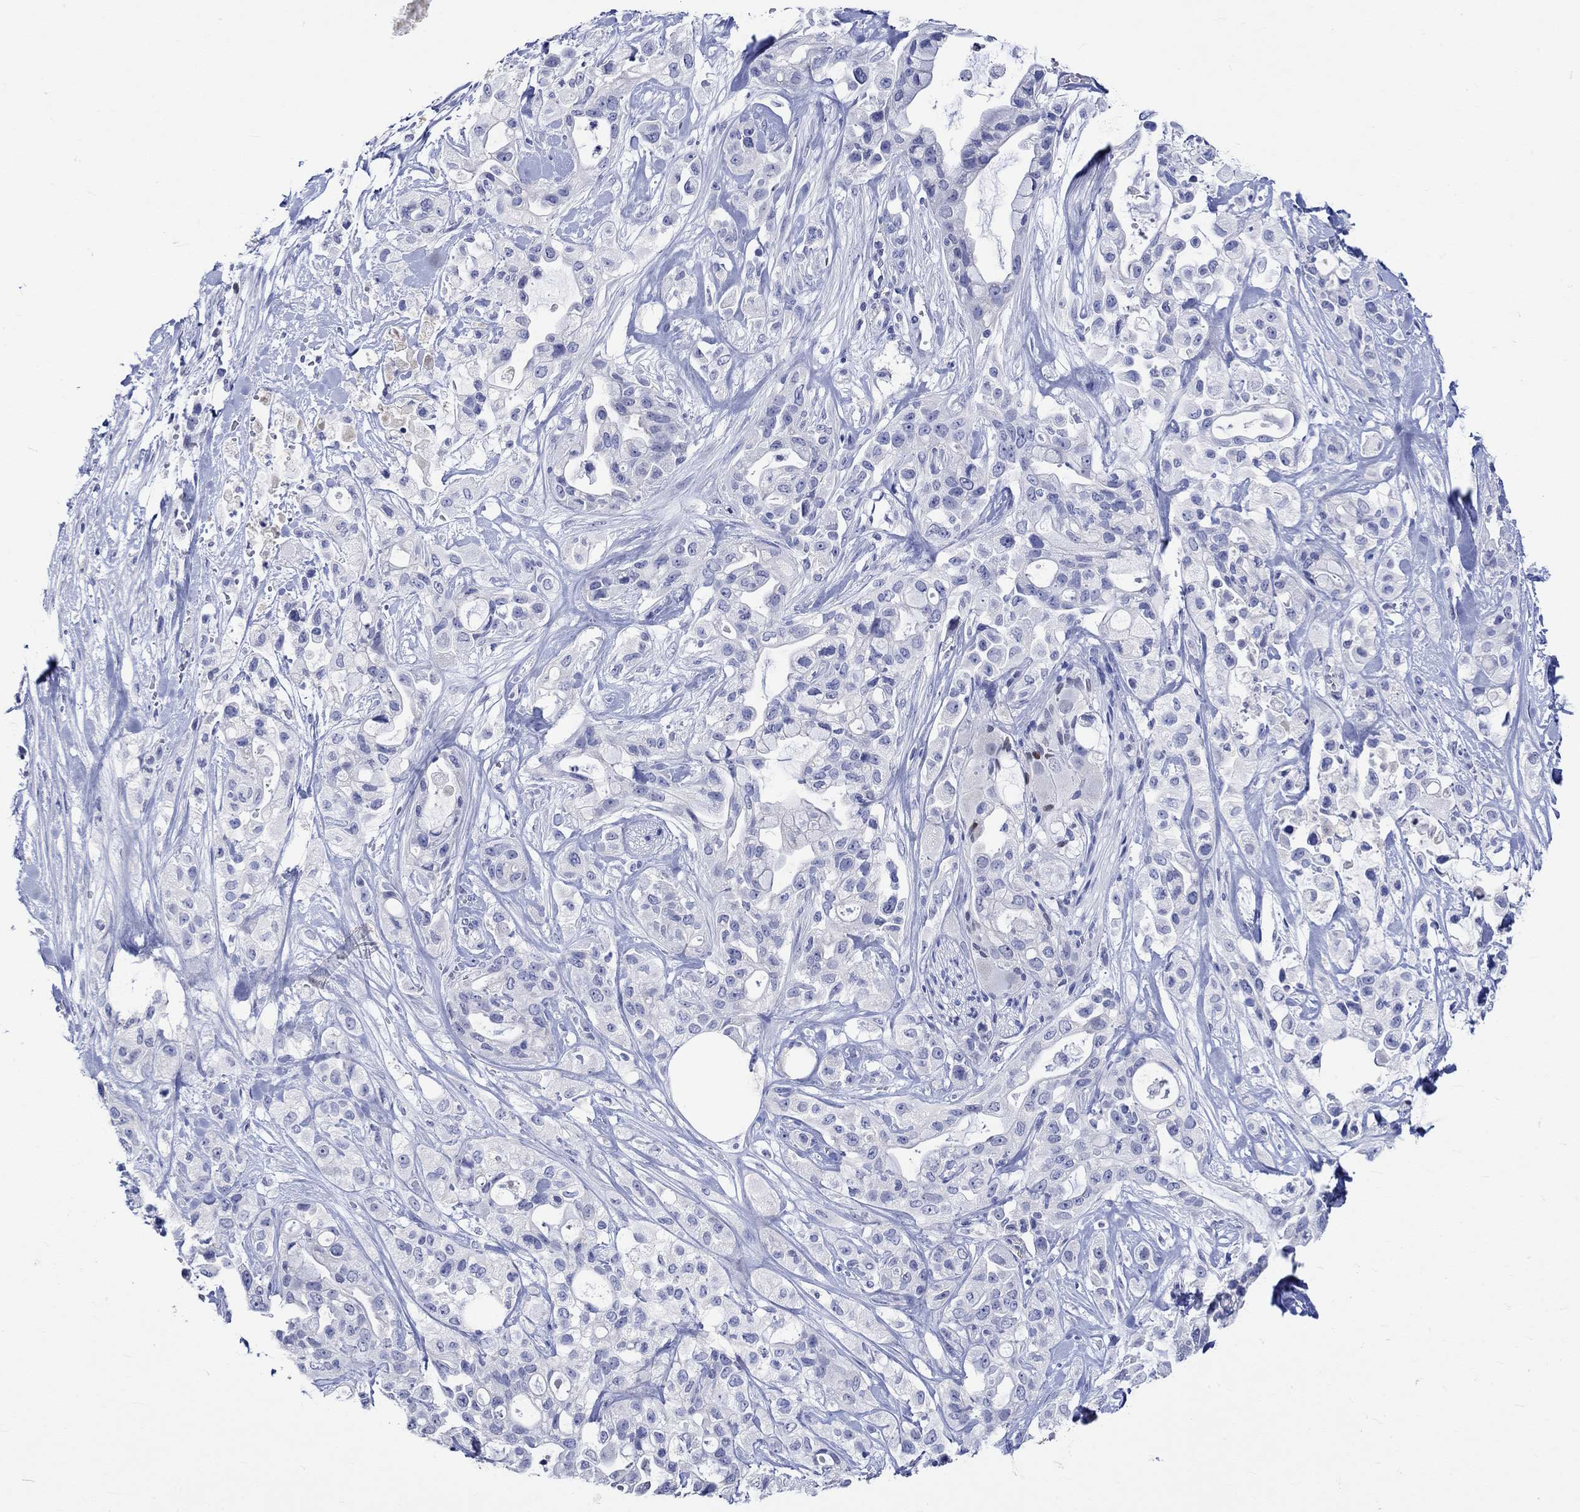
{"staining": {"intensity": "negative", "quantity": "none", "location": "none"}, "tissue": "pancreatic cancer", "cell_type": "Tumor cells", "image_type": "cancer", "snomed": [{"axis": "morphology", "description": "Adenocarcinoma, NOS"}, {"axis": "topography", "description": "Pancreas"}], "caption": "Tumor cells show no significant positivity in pancreatic cancer (adenocarcinoma).", "gene": "KLHL35", "patient": {"sex": "male", "age": 44}}